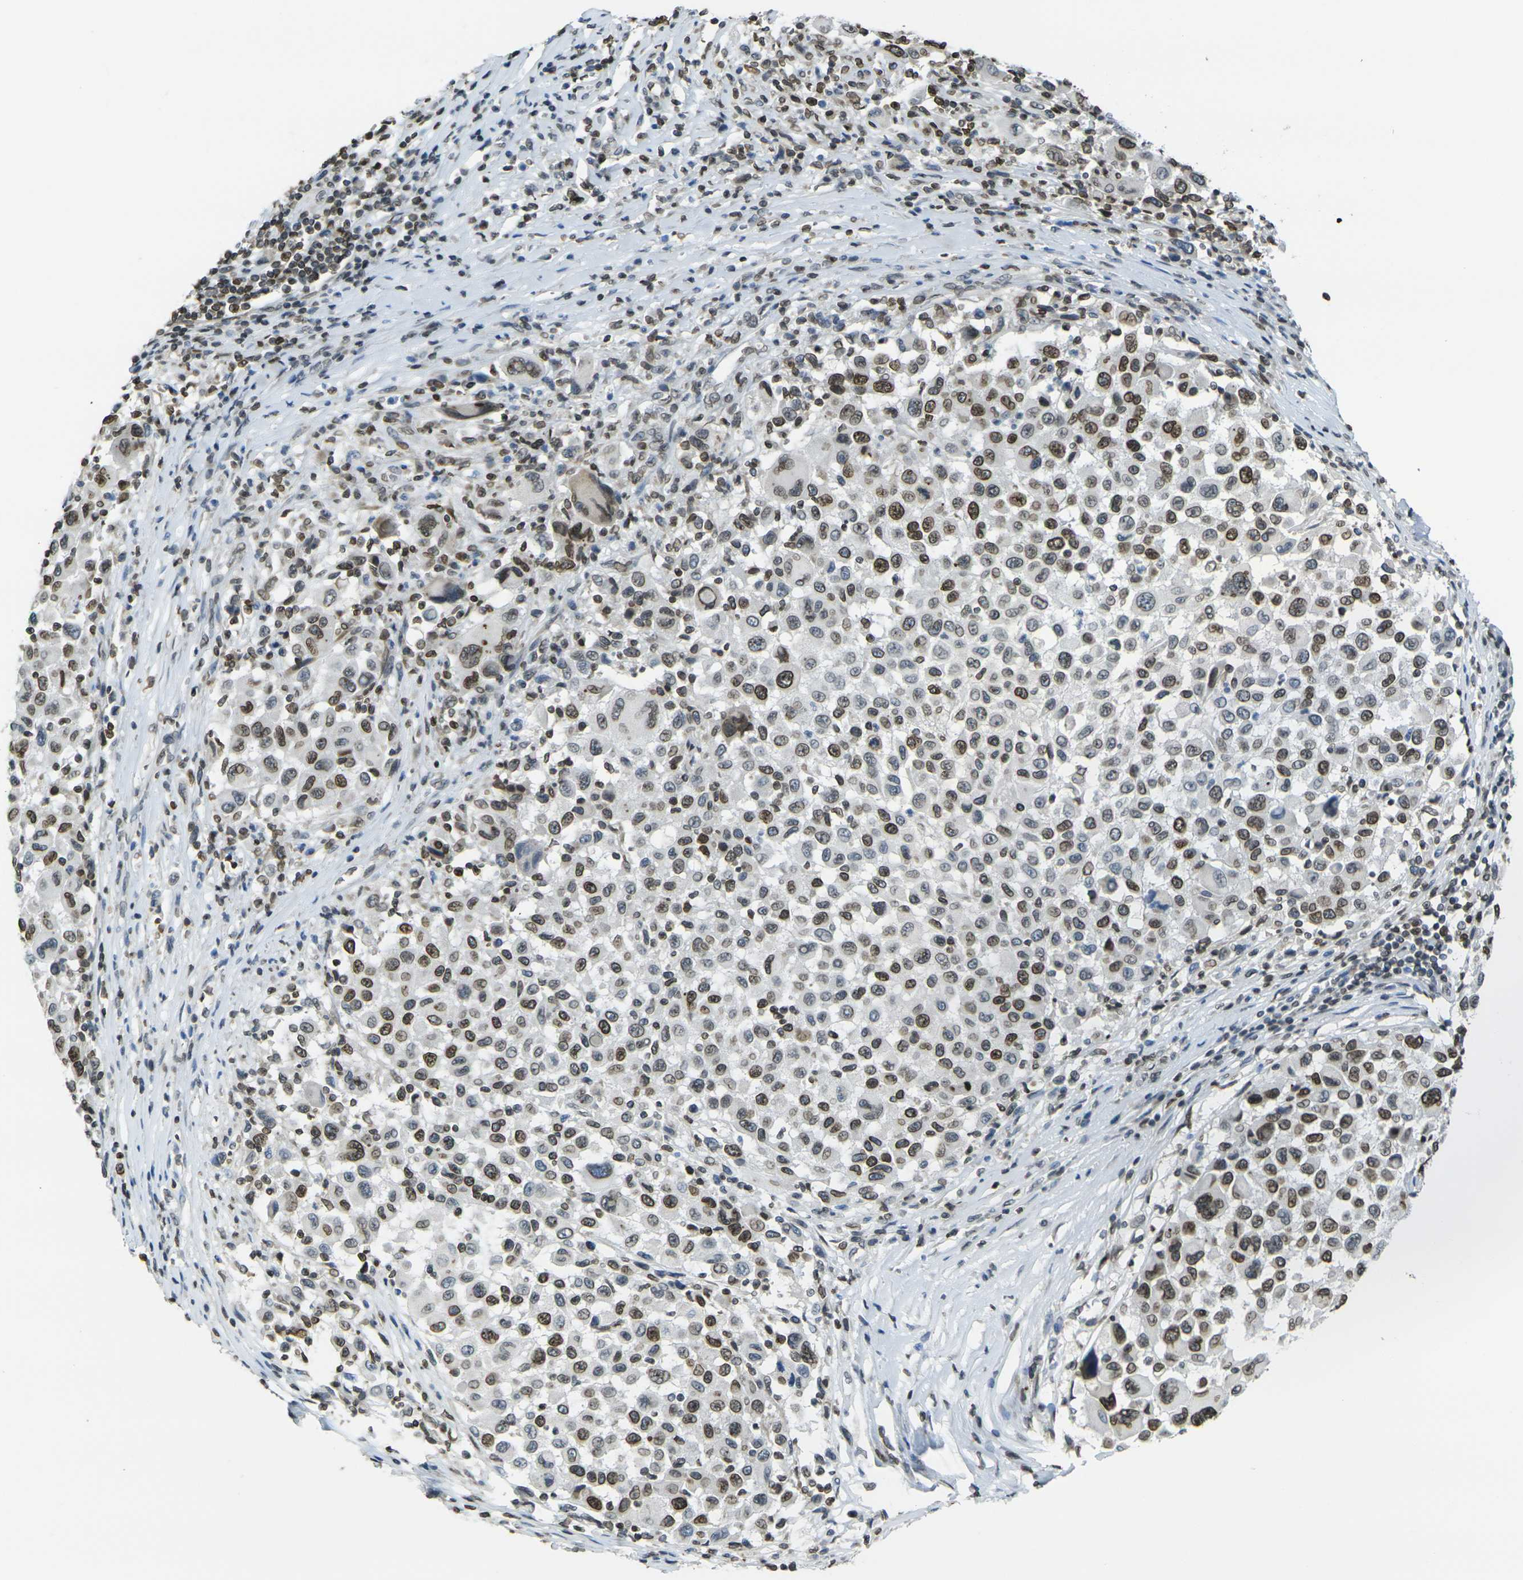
{"staining": {"intensity": "moderate", "quantity": ">75%", "location": "cytoplasmic/membranous,nuclear"}, "tissue": "melanoma", "cell_type": "Tumor cells", "image_type": "cancer", "snomed": [{"axis": "morphology", "description": "Malignant melanoma, Metastatic site"}, {"axis": "topography", "description": "Lymph node"}], "caption": "A micrograph of human melanoma stained for a protein displays moderate cytoplasmic/membranous and nuclear brown staining in tumor cells.", "gene": "BRDT", "patient": {"sex": "male", "age": 61}}